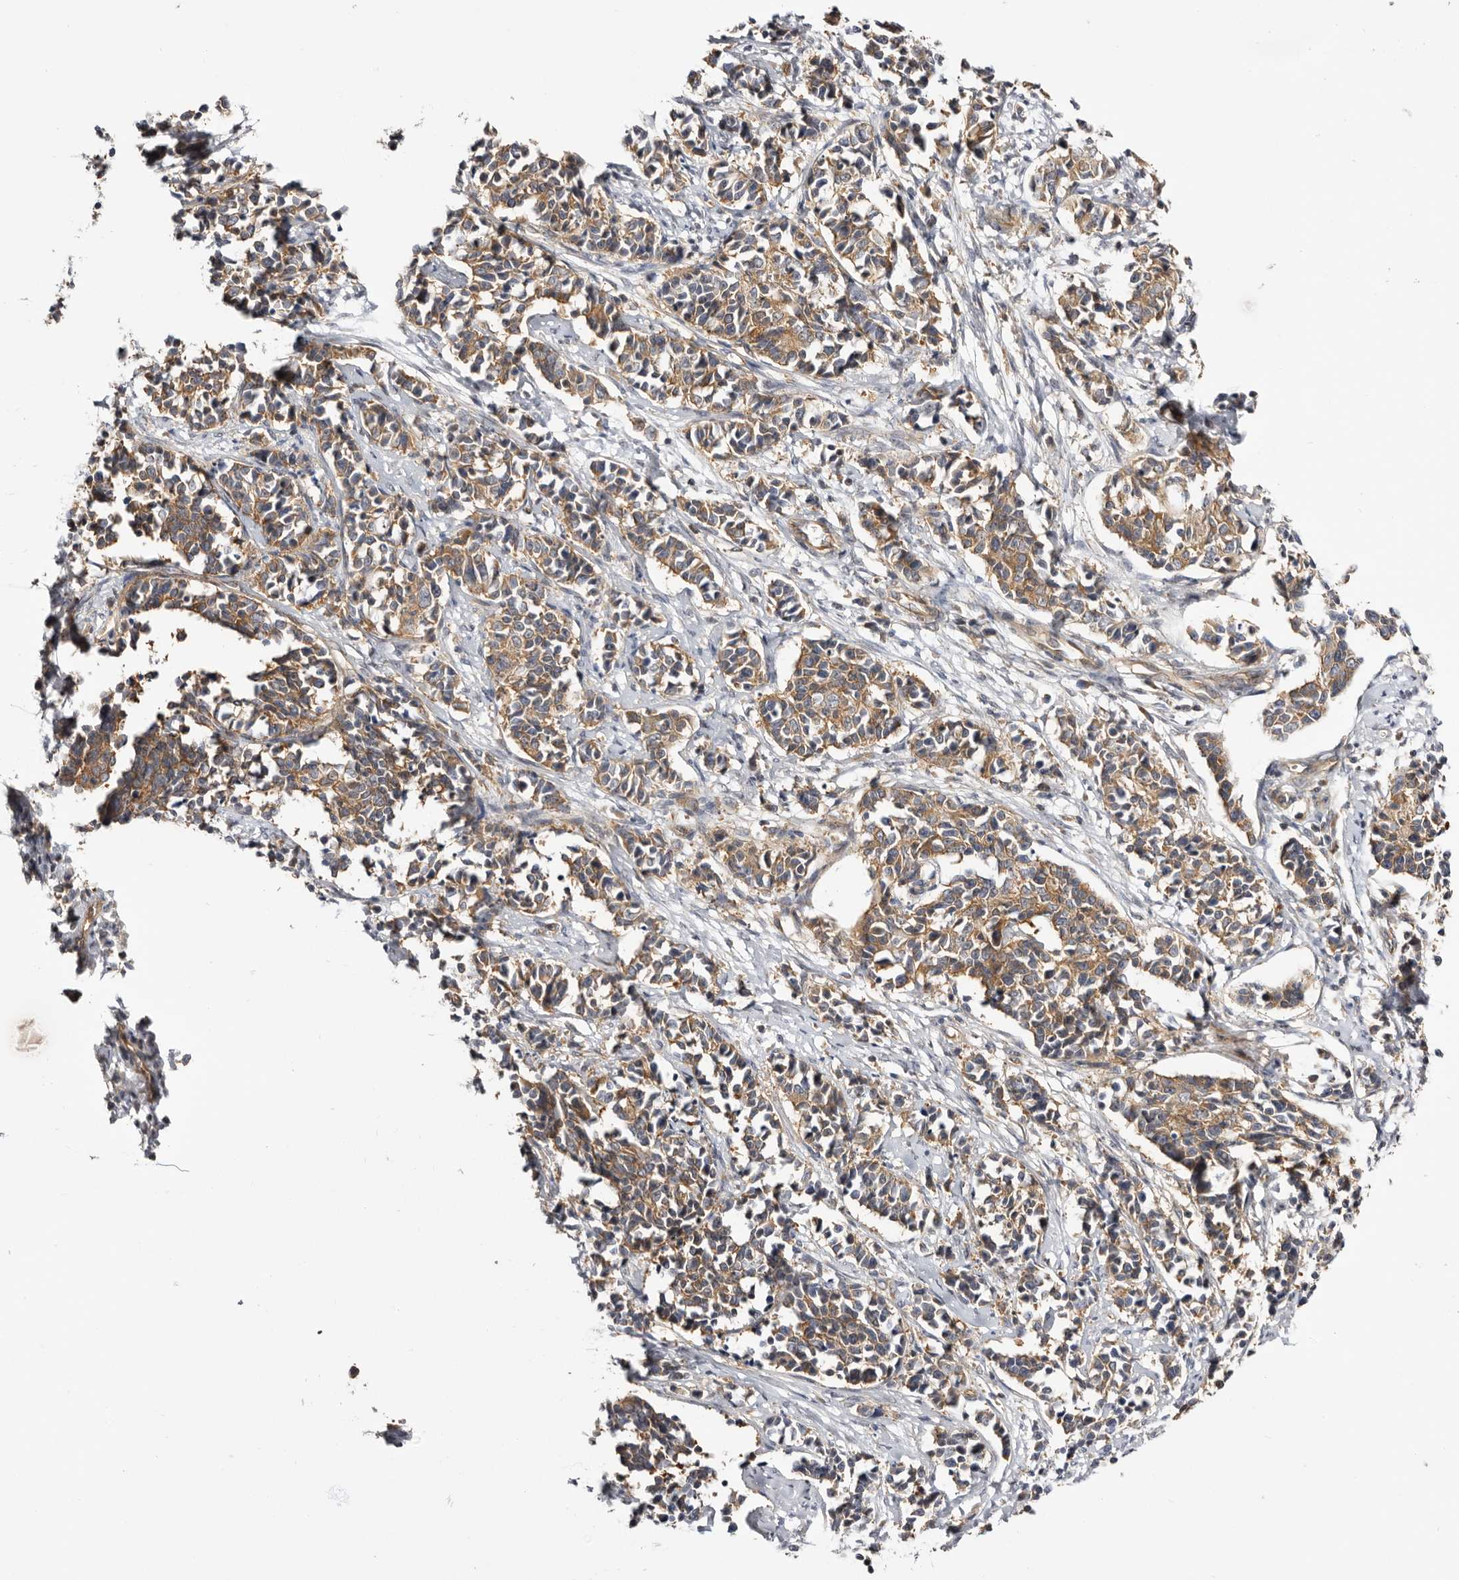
{"staining": {"intensity": "moderate", "quantity": ">75%", "location": "cytoplasmic/membranous"}, "tissue": "cervical cancer", "cell_type": "Tumor cells", "image_type": "cancer", "snomed": [{"axis": "morphology", "description": "Normal tissue, NOS"}, {"axis": "morphology", "description": "Squamous cell carcinoma, NOS"}, {"axis": "topography", "description": "Cervix"}], "caption": "A micrograph of human cervical cancer (squamous cell carcinoma) stained for a protein displays moderate cytoplasmic/membranous brown staining in tumor cells.", "gene": "PANK4", "patient": {"sex": "female", "age": 35}}